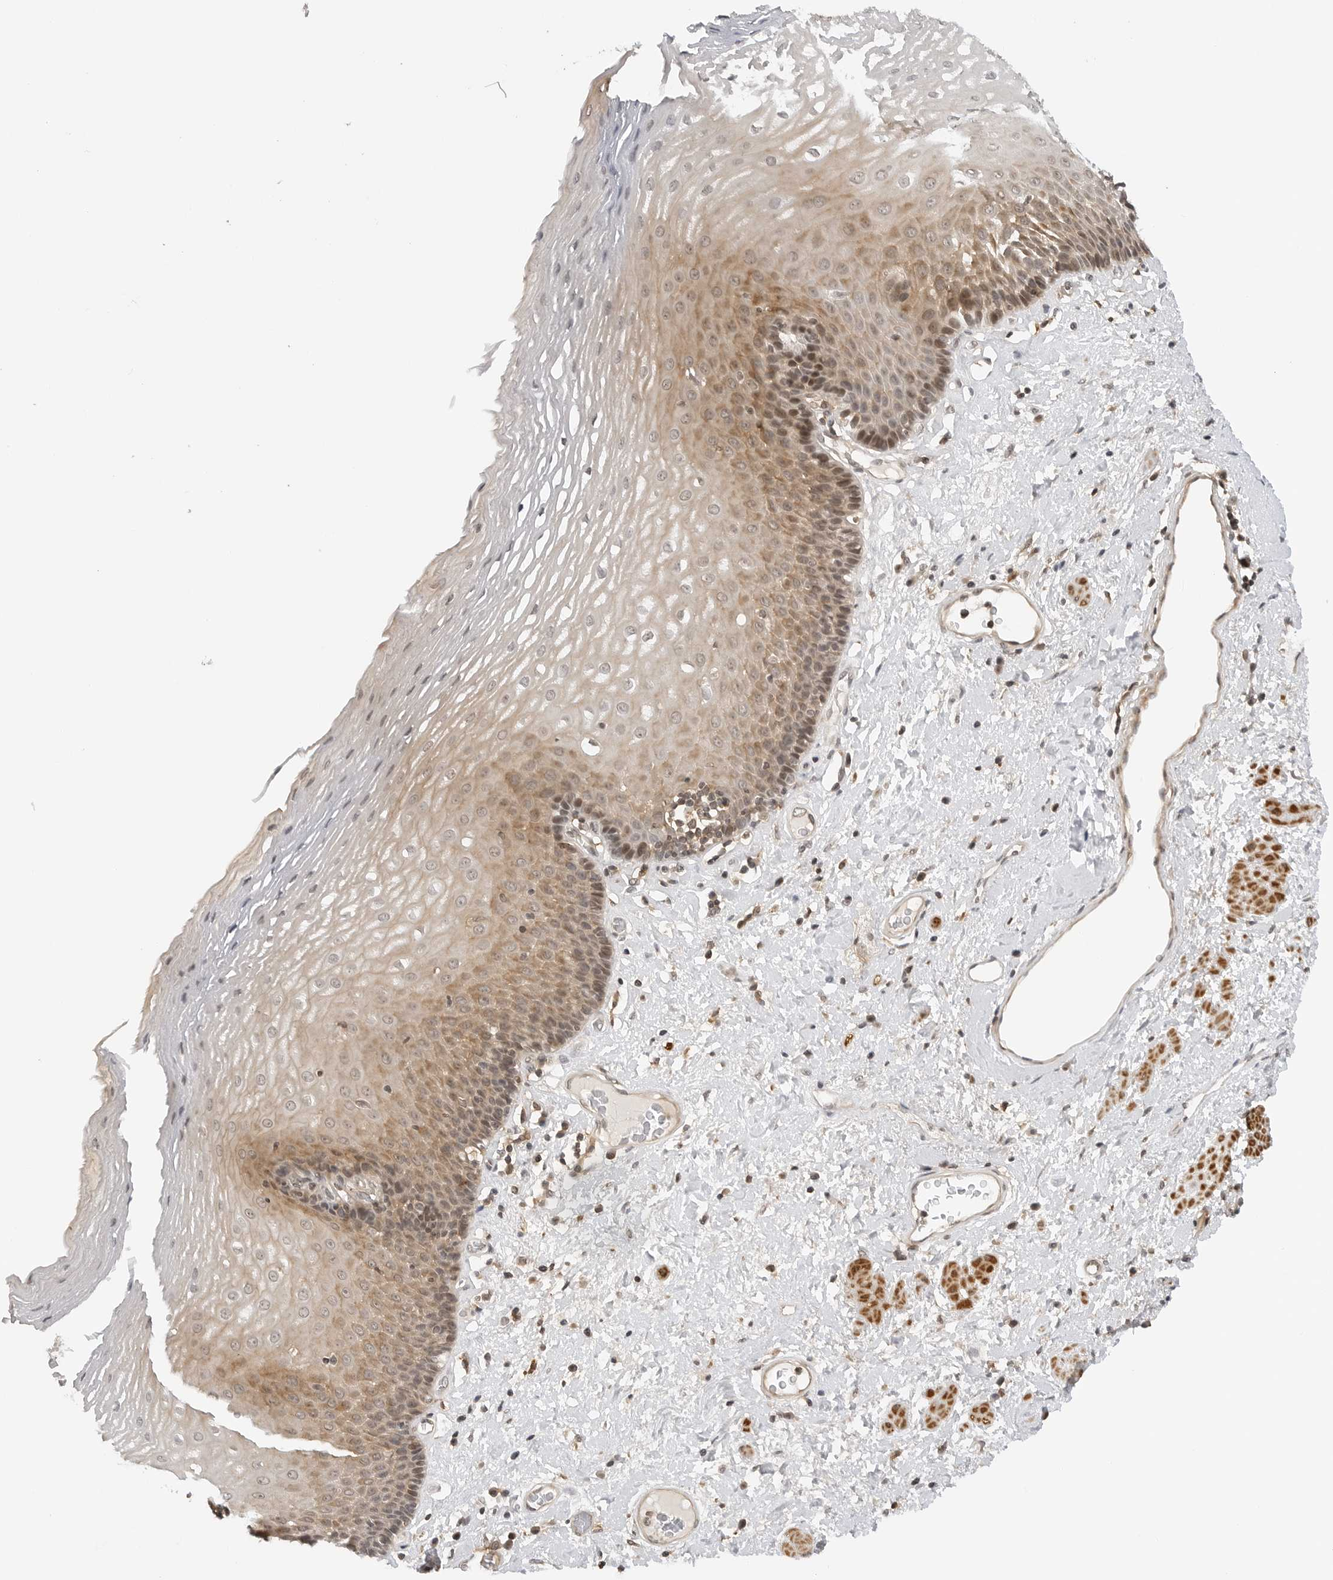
{"staining": {"intensity": "moderate", "quantity": "25%-75%", "location": "cytoplasmic/membranous,nuclear"}, "tissue": "esophagus", "cell_type": "Squamous epithelial cells", "image_type": "normal", "snomed": [{"axis": "morphology", "description": "Normal tissue, NOS"}, {"axis": "morphology", "description": "Adenocarcinoma, NOS"}, {"axis": "topography", "description": "Esophagus"}], "caption": "A high-resolution micrograph shows immunohistochemistry staining of normal esophagus, which reveals moderate cytoplasmic/membranous,nuclear staining in approximately 25%-75% of squamous epithelial cells.", "gene": "MAP2K5", "patient": {"sex": "male", "age": 62}}